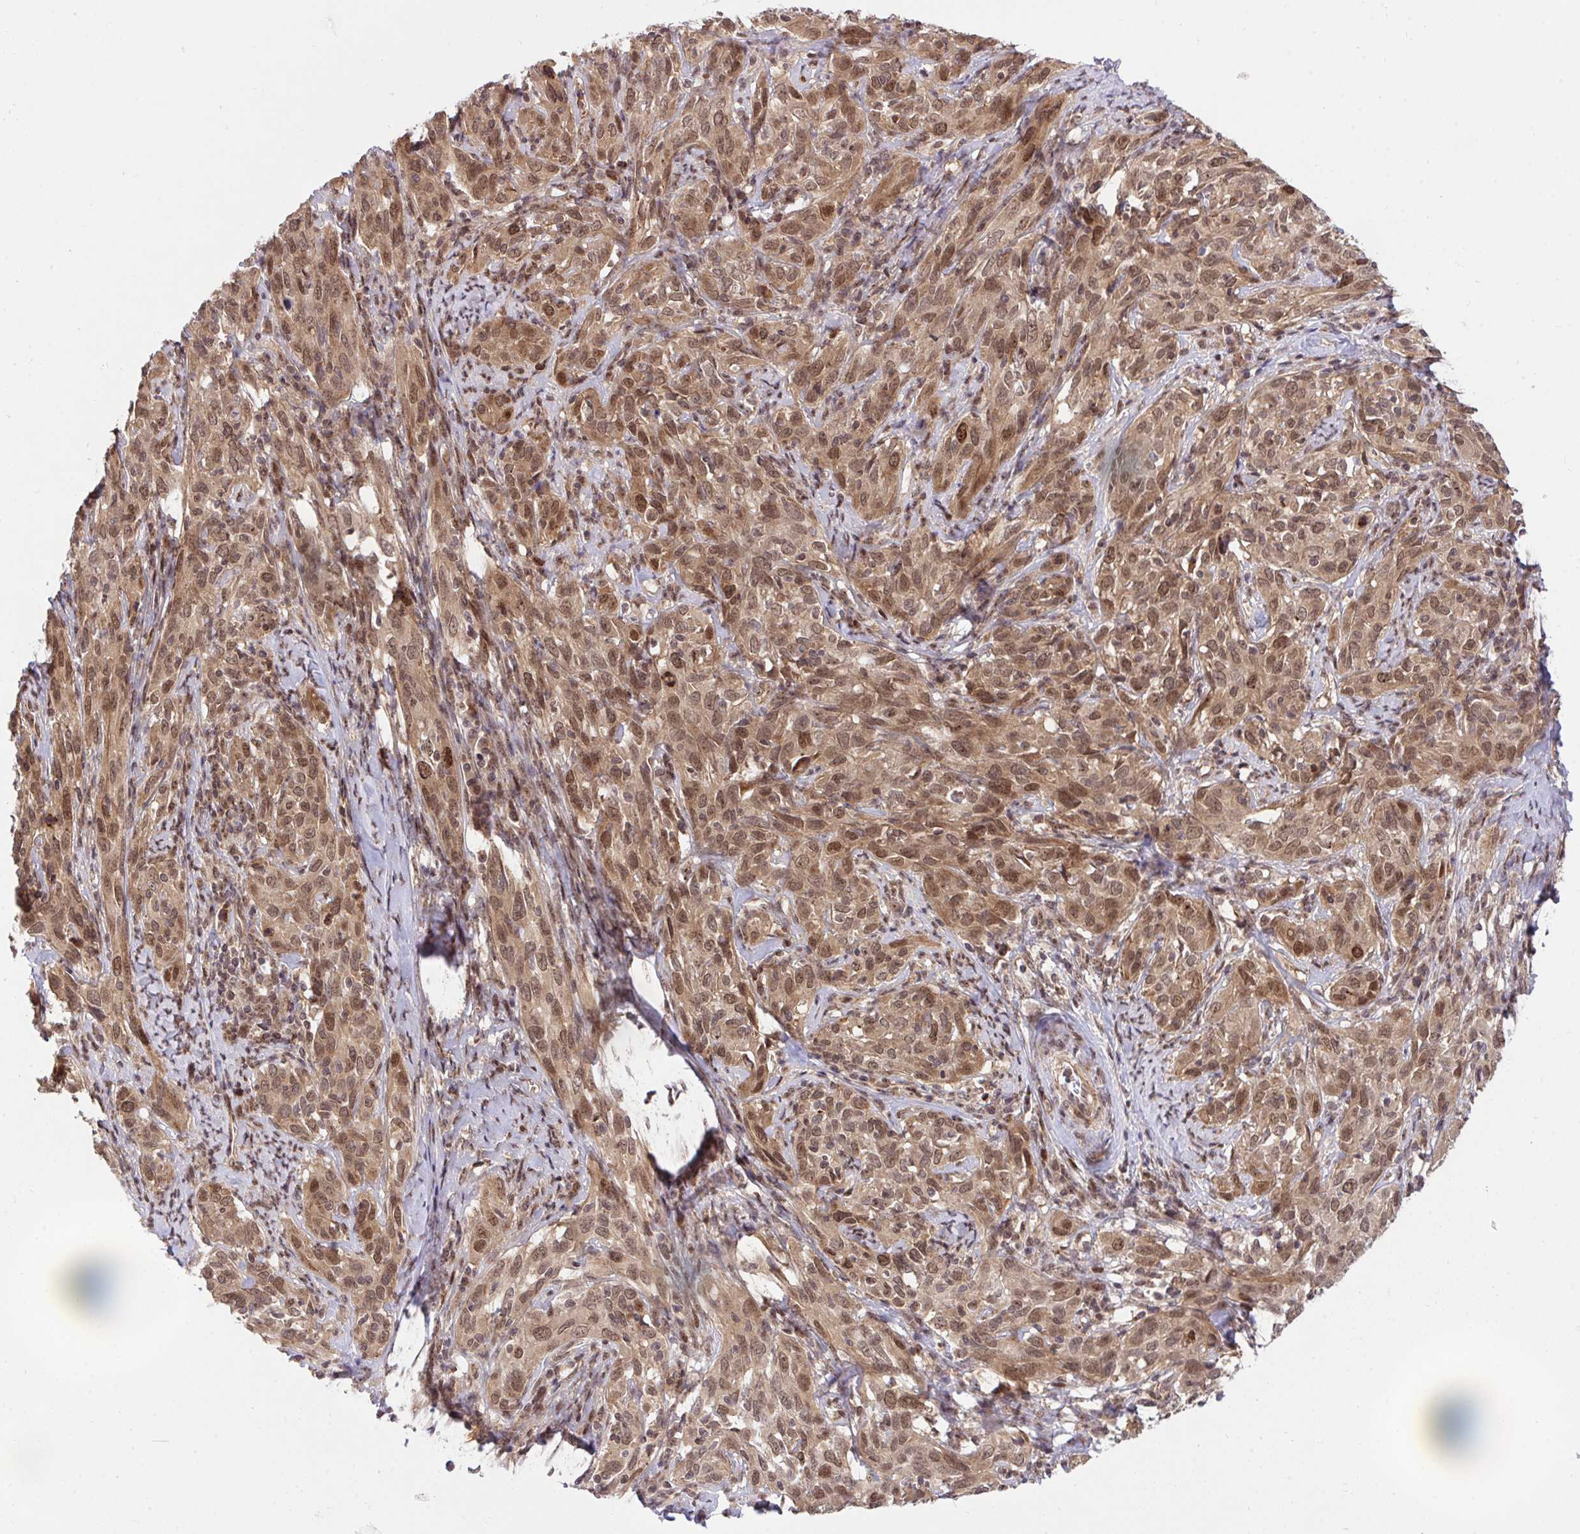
{"staining": {"intensity": "moderate", "quantity": ">75%", "location": "cytoplasmic/membranous,nuclear"}, "tissue": "cervical cancer", "cell_type": "Tumor cells", "image_type": "cancer", "snomed": [{"axis": "morphology", "description": "Normal tissue, NOS"}, {"axis": "morphology", "description": "Squamous cell carcinoma, NOS"}, {"axis": "topography", "description": "Cervix"}], "caption": "Human cervical cancer (squamous cell carcinoma) stained for a protein (brown) demonstrates moderate cytoplasmic/membranous and nuclear positive staining in approximately >75% of tumor cells.", "gene": "ERI1", "patient": {"sex": "female", "age": 51}}